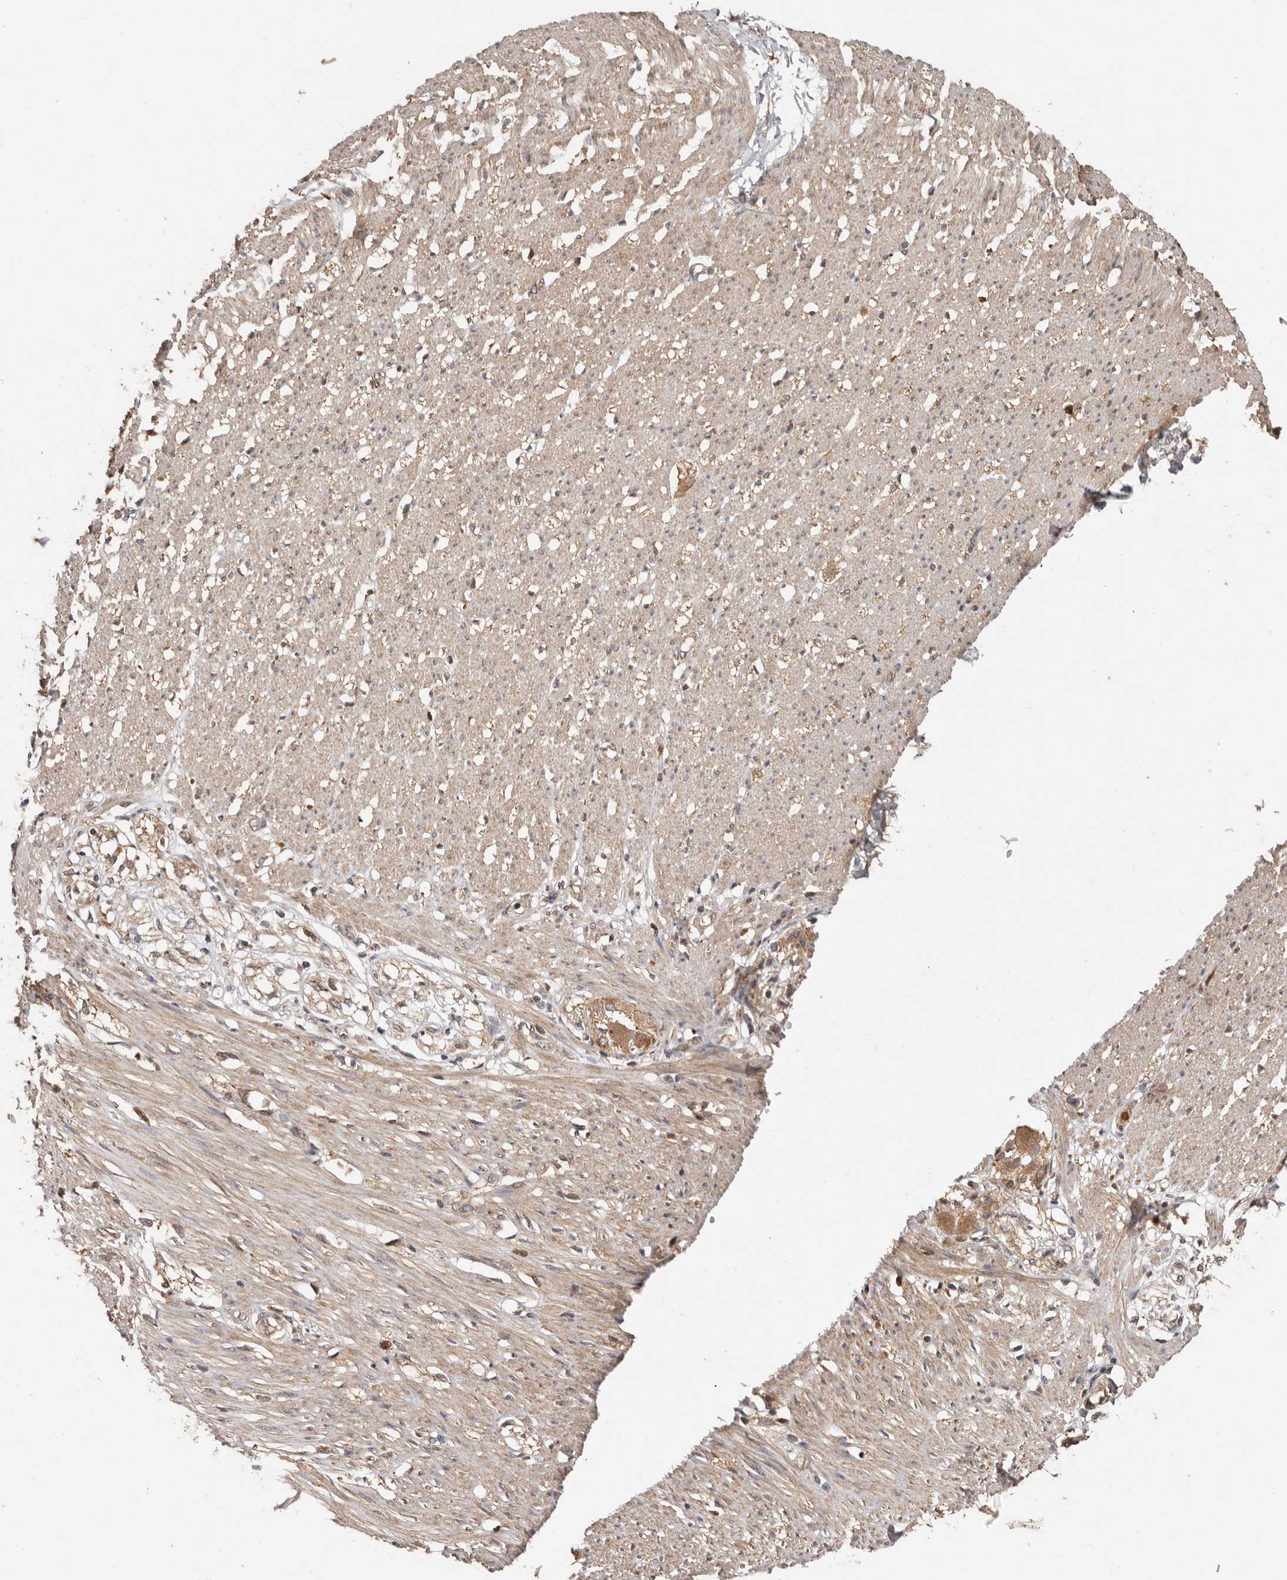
{"staining": {"intensity": "moderate", "quantity": ">75%", "location": "cytoplasmic/membranous"}, "tissue": "smooth muscle", "cell_type": "Smooth muscle cells", "image_type": "normal", "snomed": [{"axis": "morphology", "description": "Normal tissue, NOS"}, {"axis": "morphology", "description": "Adenocarcinoma, NOS"}, {"axis": "topography", "description": "Colon"}, {"axis": "topography", "description": "Peripheral nerve tissue"}], "caption": "Immunohistochemistry histopathology image of normal smooth muscle: smooth muscle stained using IHC exhibits medium levels of moderate protein expression localized specifically in the cytoplasmic/membranous of smooth muscle cells, appearing as a cytoplasmic/membranous brown color.", "gene": "RSPO2", "patient": {"sex": "male", "age": 14}}